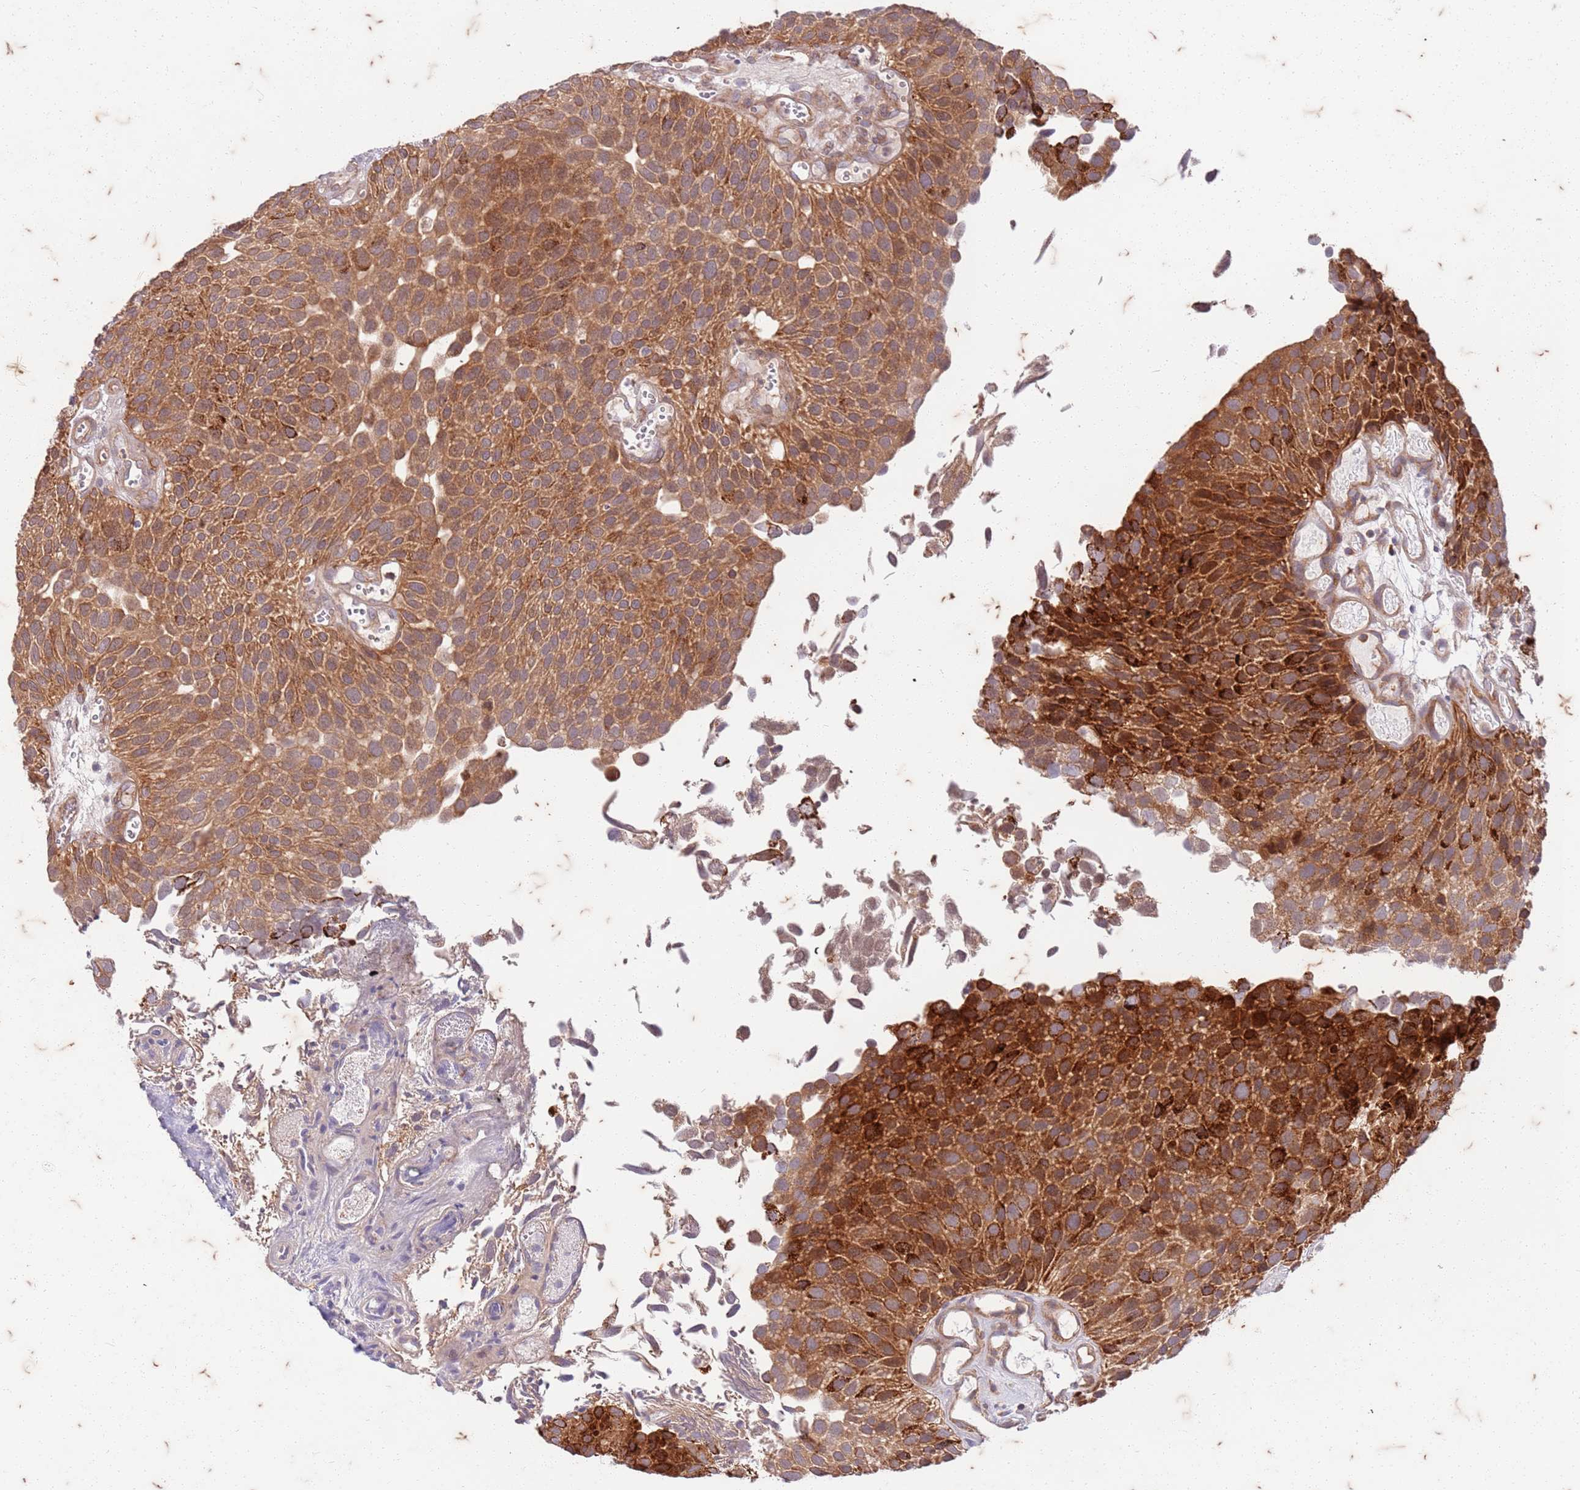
{"staining": {"intensity": "strong", "quantity": ">75%", "location": "cytoplasmic/membranous"}, "tissue": "urothelial cancer", "cell_type": "Tumor cells", "image_type": "cancer", "snomed": [{"axis": "morphology", "description": "Urothelial carcinoma, Low grade"}, {"axis": "topography", "description": "Urinary bladder"}], "caption": "Strong cytoplasmic/membranous staining is present in about >75% of tumor cells in urothelial cancer.", "gene": "RAPGEF3", "patient": {"sex": "male", "age": 89}}